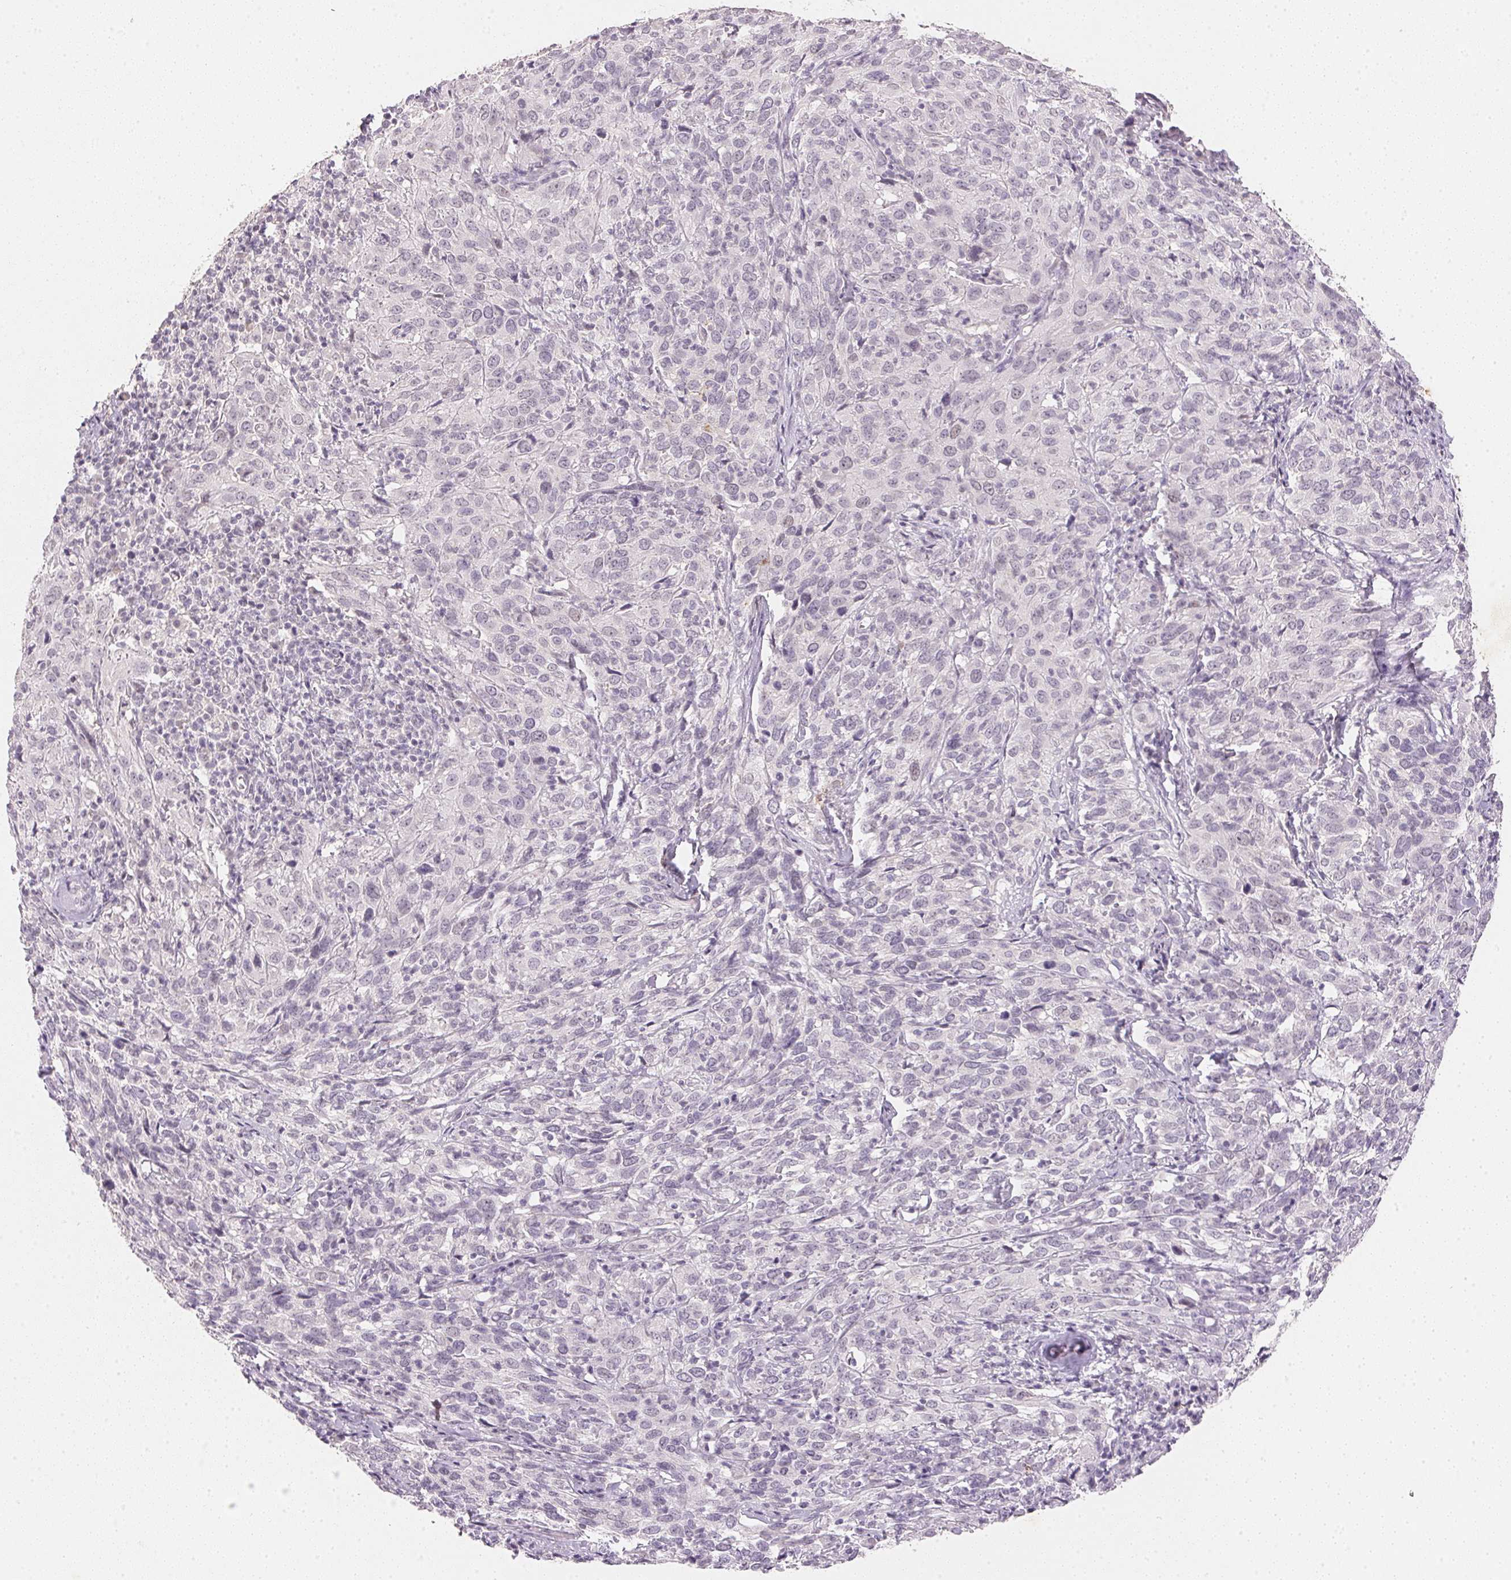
{"staining": {"intensity": "negative", "quantity": "none", "location": "none"}, "tissue": "cervical cancer", "cell_type": "Tumor cells", "image_type": "cancer", "snomed": [{"axis": "morphology", "description": "Squamous cell carcinoma, NOS"}, {"axis": "topography", "description": "Cervix"}], "caption": "Micrograph shows no protein expression in tumor cells of cervical cancer tissue. (DAB (3,3'-diaminobenzidine) immunohistochemistry (IHC) with hematoxylin counter stain).", "gene": "SMTN", "patient": {"sex": "female", "age": 51}}